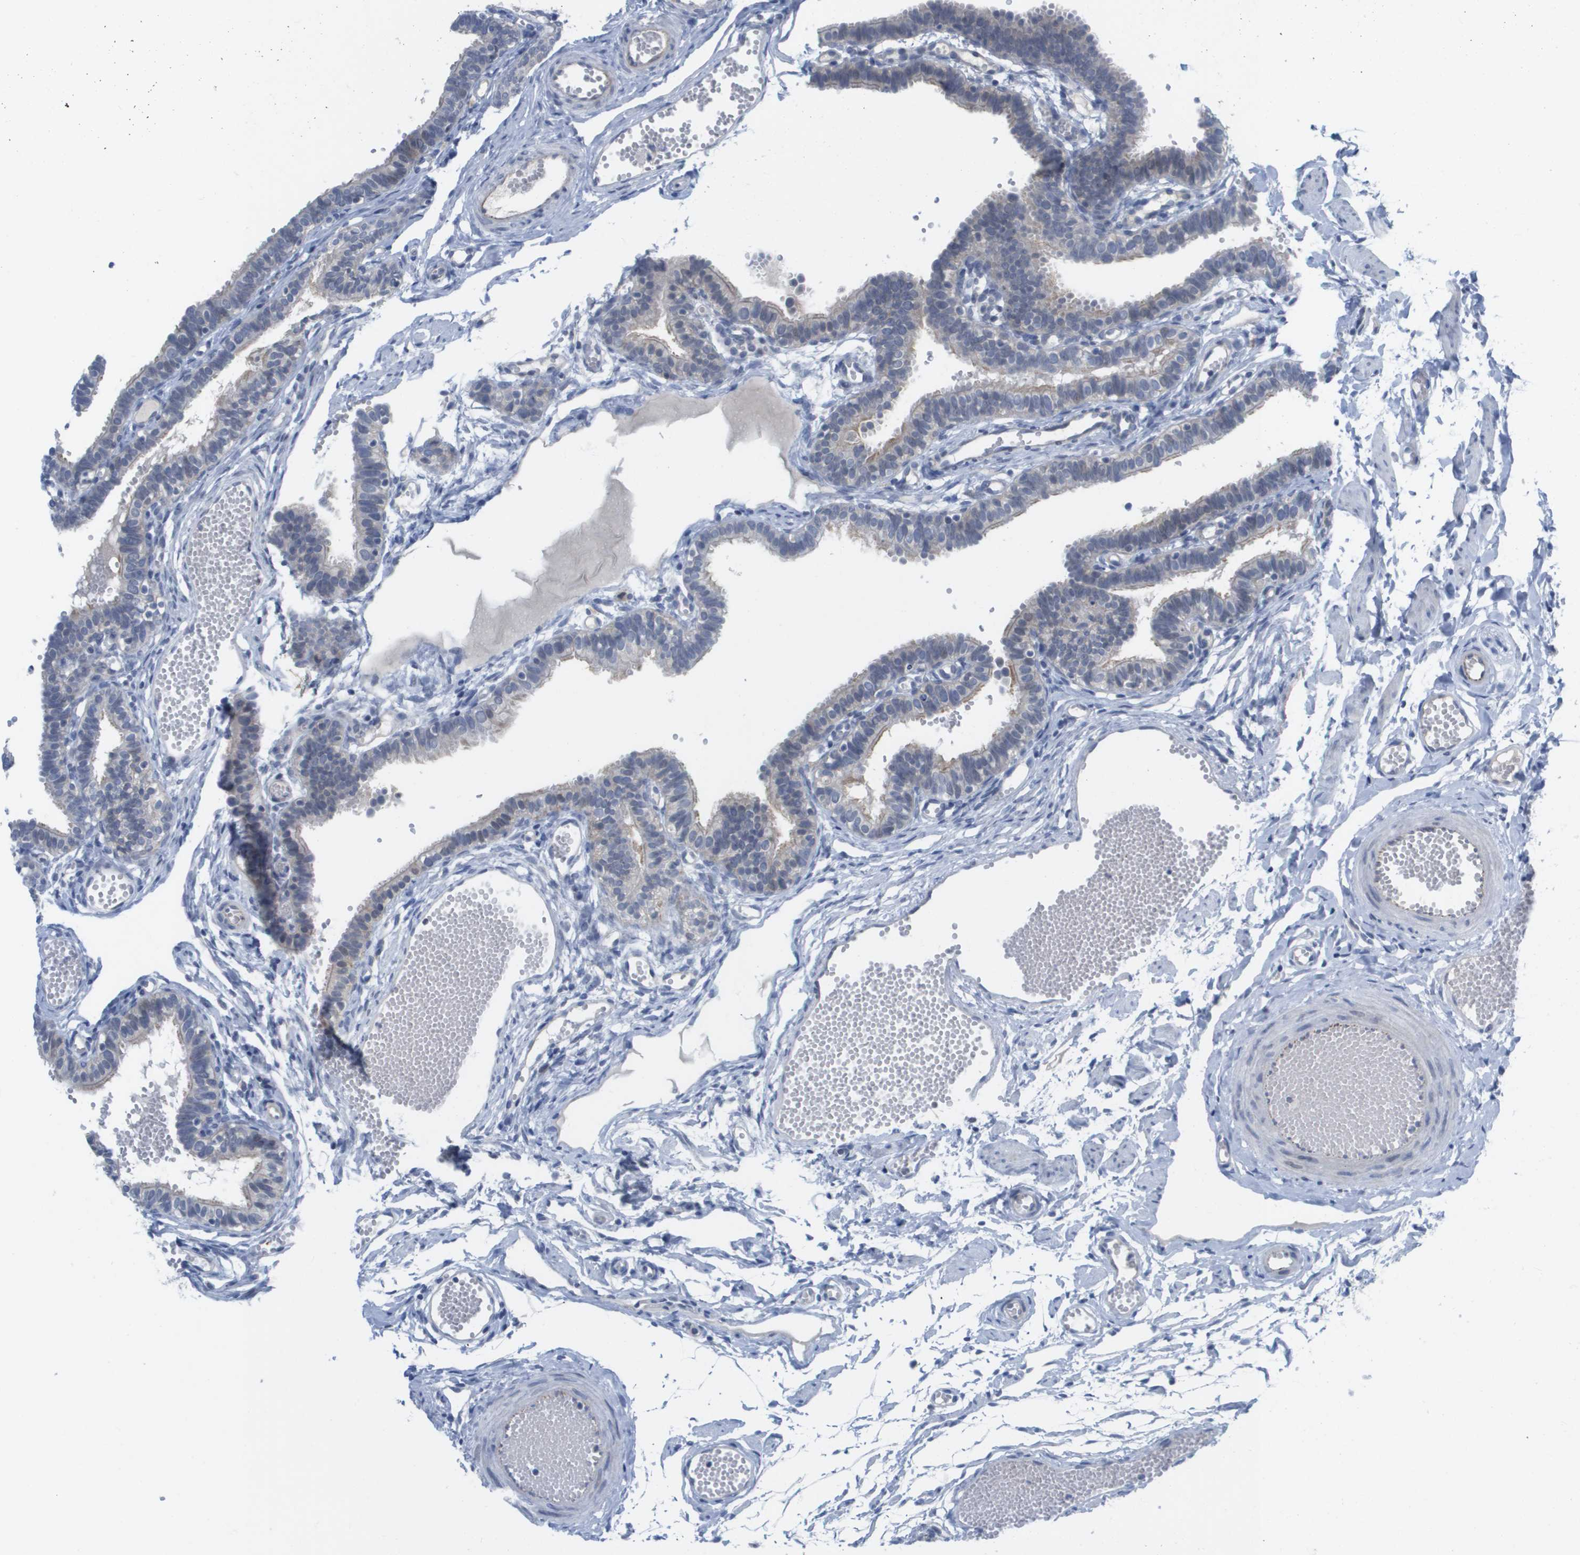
{"staining": {"intensity": "negative", "quantity": "none", "location": "none"}, "tissue": "fallopian tube", "cell_type": "Glandular cells", "image_type": "normal", "snomed": [{"axis": "morphology", "description": "Normal tissue, NOS"}, {"axis": "topography", "description": "Fallopian tube"}, {"axis": "topography", "description": "Placenta"}], "caption": "This photomicrograph is of normal fallopian tube stained with immunohistochemistry to label a protein in brown with the nuclei are counter-stained blue. There is no staining in glandular cells. The staining is performed using DAB brown chromogen with nuclei counter-stained in using hematoxylin.", "gene": "PDE4A", "patient": {"sex": "female", "age": 34}}